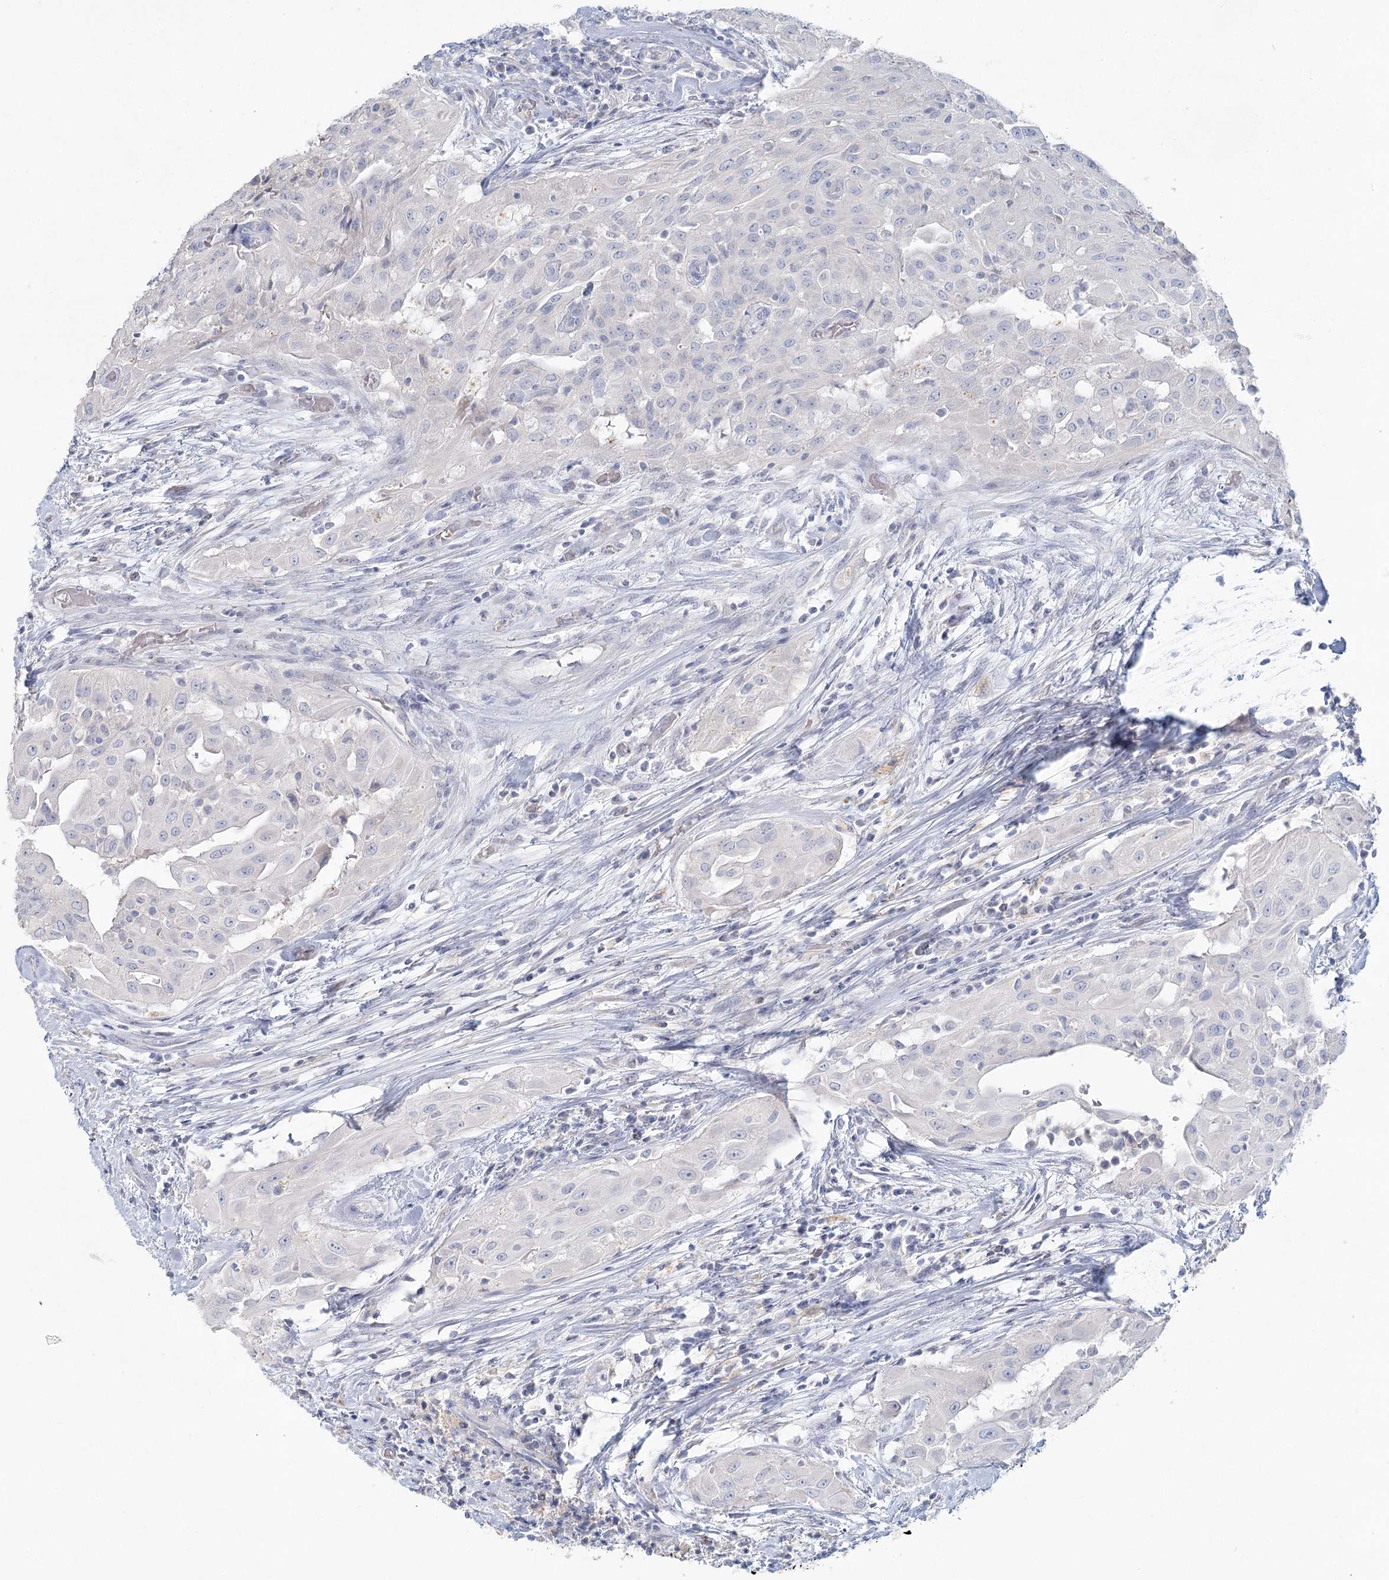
{"staining": {"intensity": "negative", "quantity": "none", "location": "none"}, "tissue": "thyroid cancer", "cell_type": "Tumor cells", "image_type": "cancer", "snomed": [{"axis": "morphology", "description": "Papillary adenocarcinoma, NOS"}, {"axis": "topography", "description": "Thyroid gland"}], "caption": "Tumor cells are negative for protein expression in human papillary adenocarcinoma (thyroid).", "gene": "LRP2BP", "patient": {"sex": "female", "age": 59}}